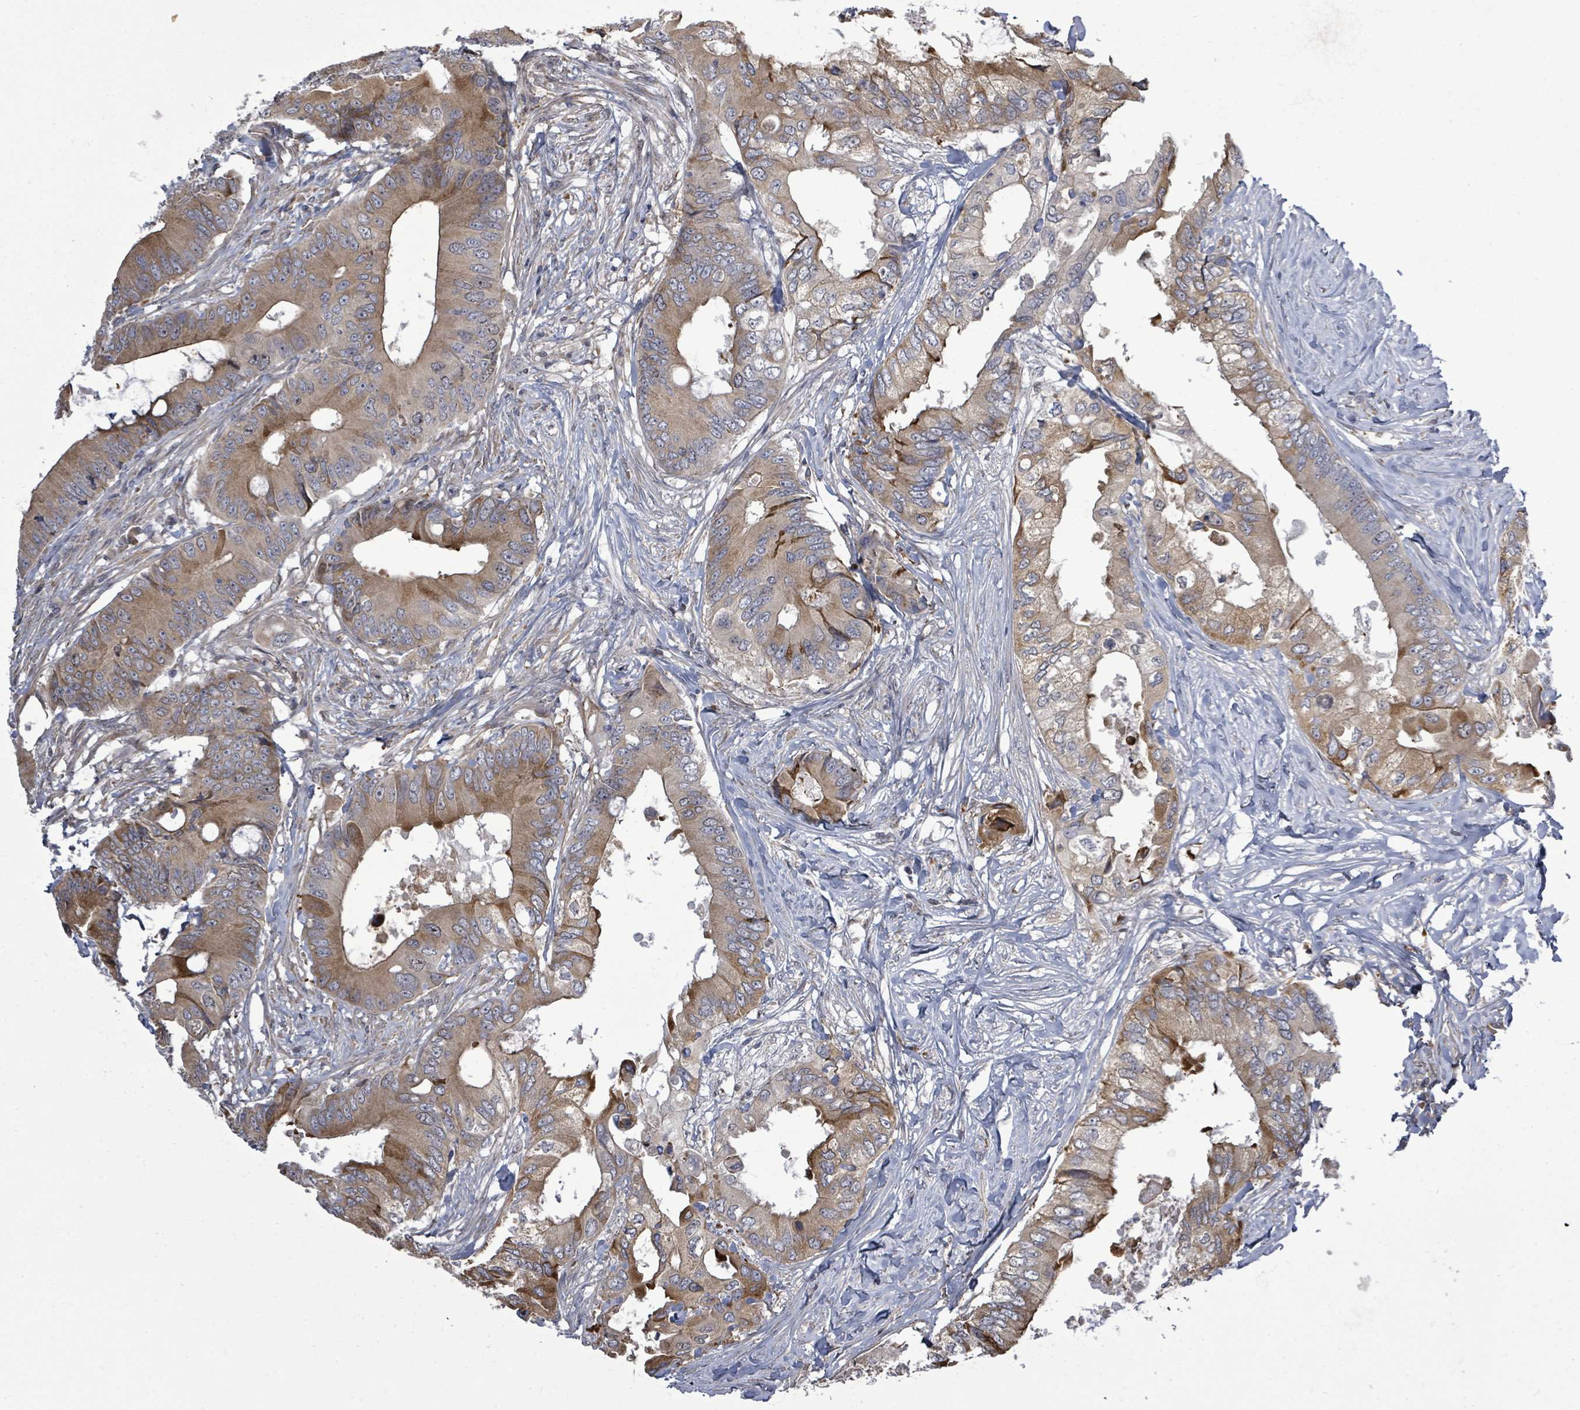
{"staining": {"intensity": "moderate", "quantity": ">75%", "location": "cytoplasmic/membranous"}, "tissue": "colorectal cancer", "cell_type": "Tumor cells", "image_type": "cancer", "snomed": [{"axis": "morphology", "description": "Adenocarcinoma, NOS"}, {"axis": "topography", "description": "Colon"}], "caption": "A brown stain shows moderate cytoplasmic/membranous staining of a protein in colorectal cancer tumor cells. The protein is stained brown, and the nuclei are stained in blue (DAB IHC with brightfield microscopy, high magnification).", "gene": "PAPSS1", "patient": {"sex": "male", "age": 71}}